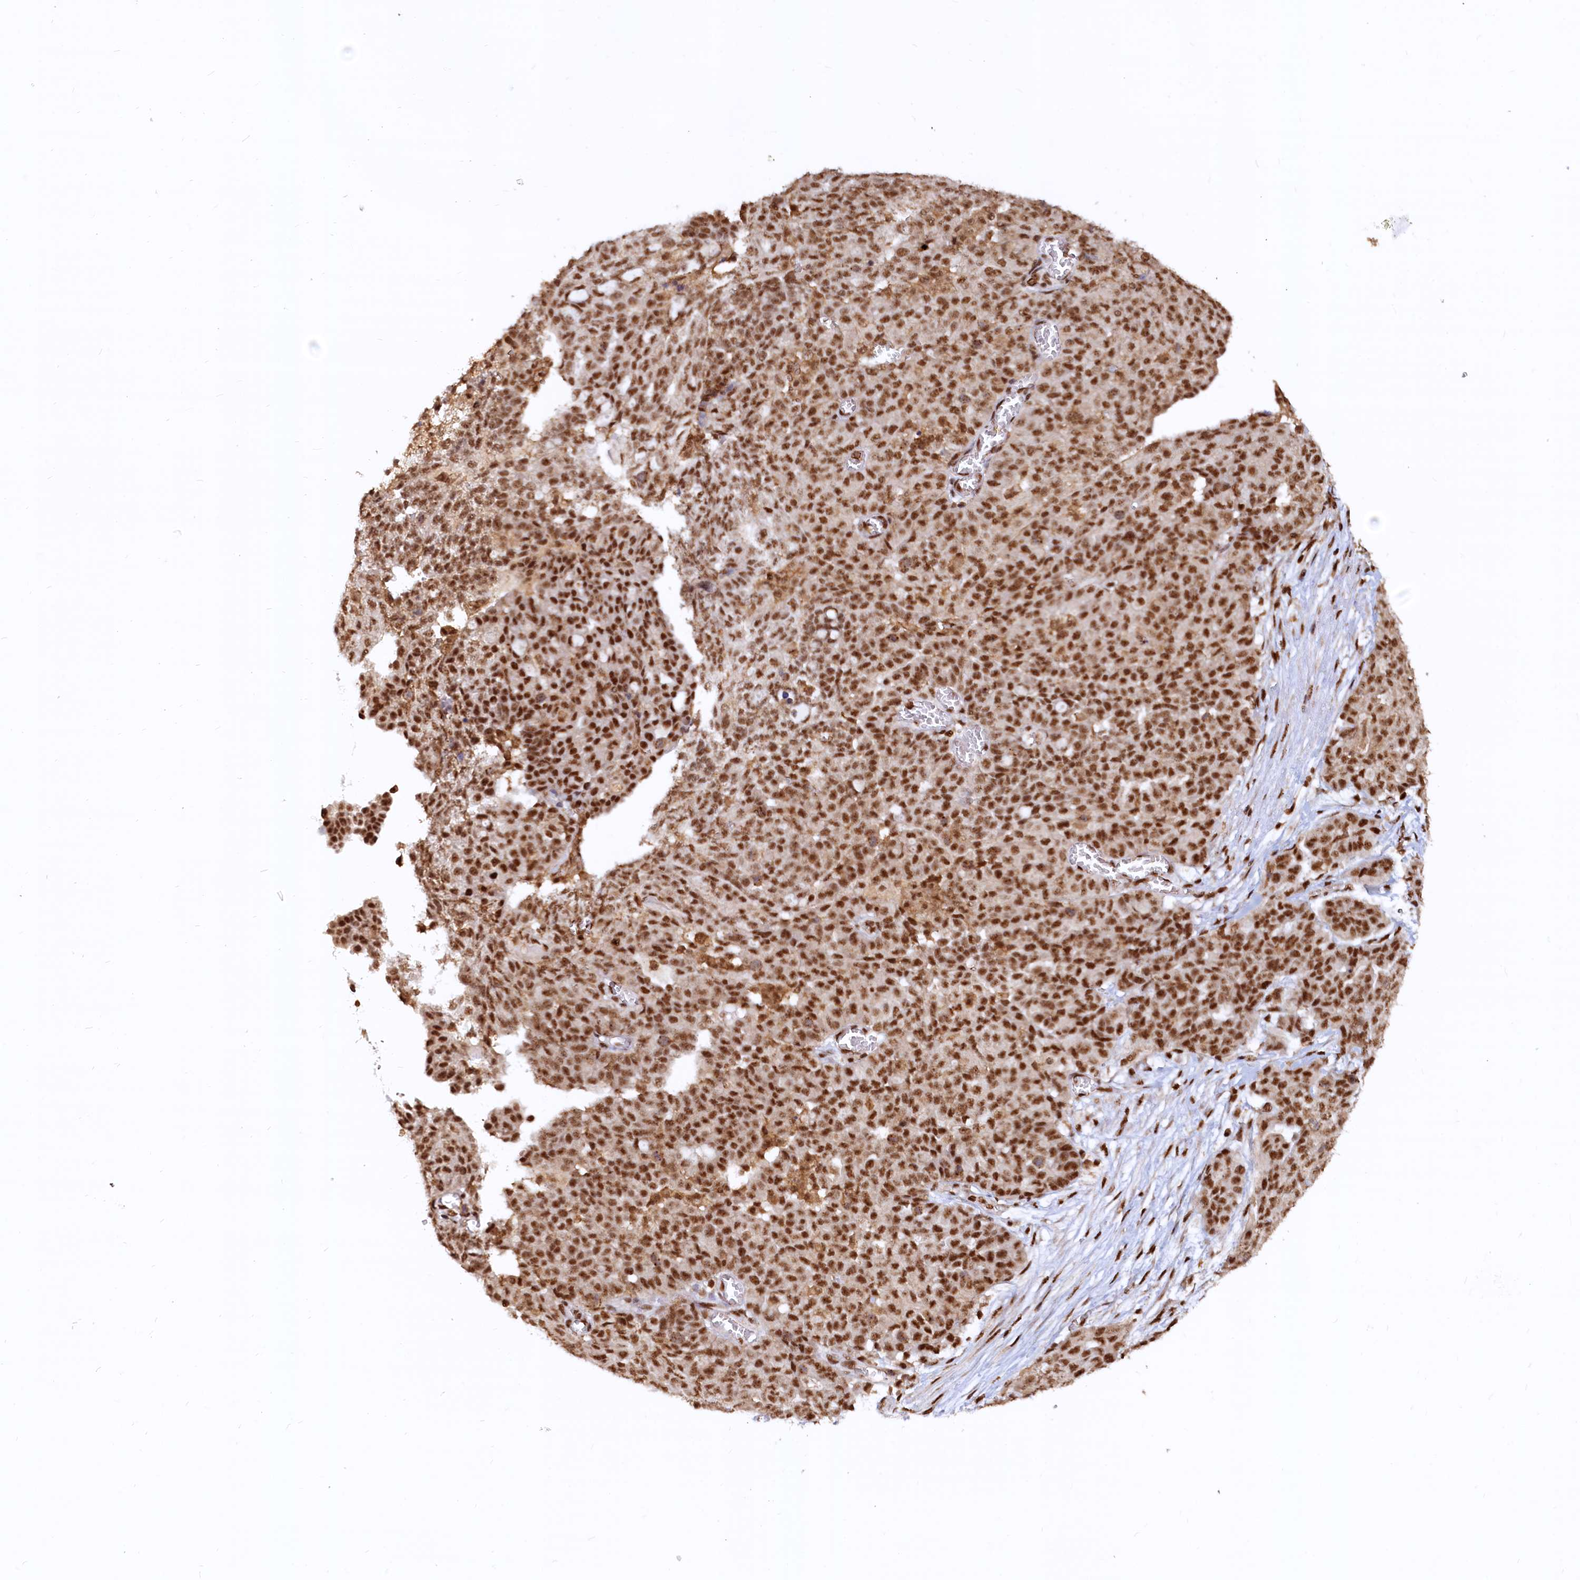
{"staining": {"intensity": "strong", "quantity": ">75%", "location": "nuclear"}, "tissue": "ovarian cancer", "cell_type": "Tumor cells", "image_type": "cancer", "snomed": [{"axis": "morphology", "description": "Cystadenocarcinoma, serous, NOS"}, {"axis": "topography", "description": "Soft tissue"}, {"axis": "topography", "description": "Ovary"}], "caption": "Ovarian cancer (serous cystadenocarcinoma) tissue exhibits strong nuclear positivity in approximately >75% of tumor cells The protein of interest is shown in brown color, while the nuclei are stained blue.", "gene": "RSRC2", "patient": {"sex": "female", "age": 57}}